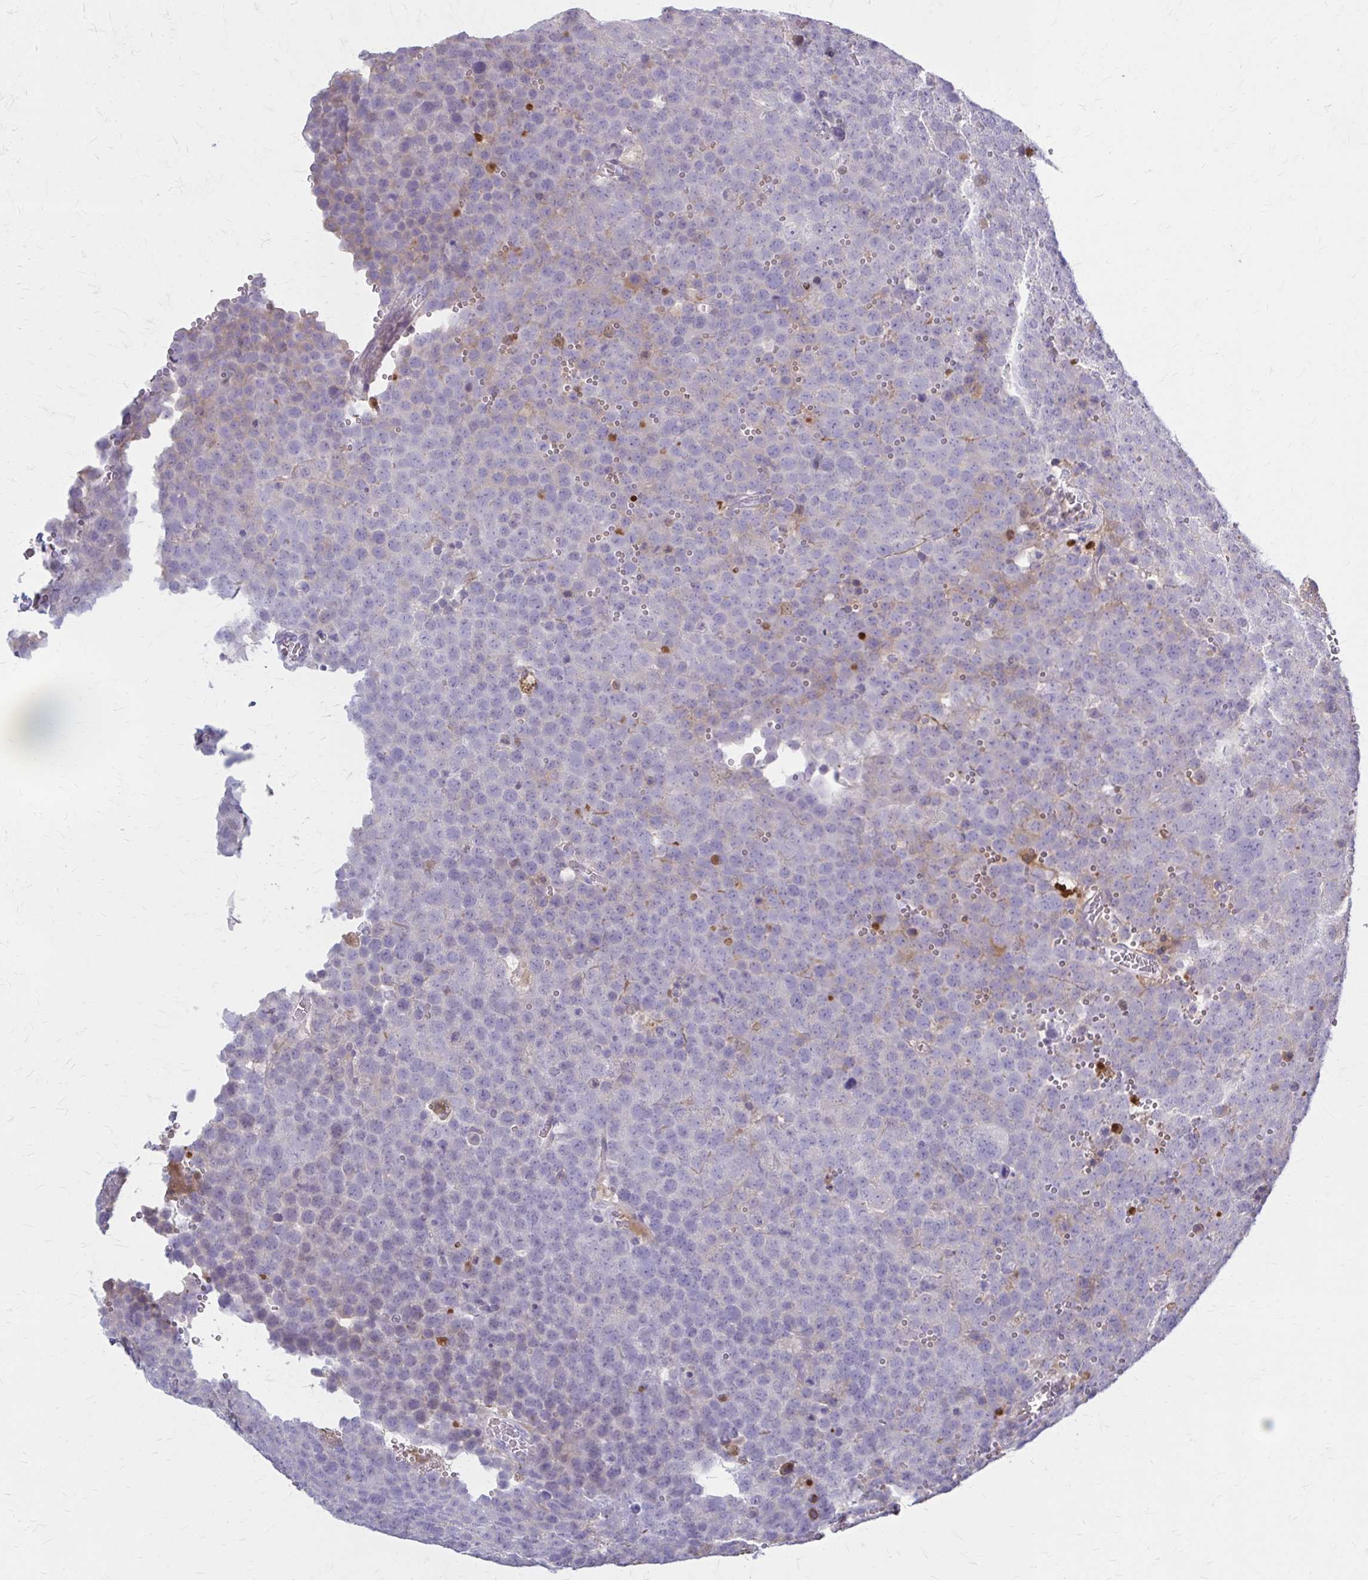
{"staining": {"intensity": "negative", "quantity": "none", "location": "none"}, "tissue": "testis cancer", "cell_type": "Tumor cells", "image_type": "cancer", "snomed": [{"axis": "morphology", "description": "Seminoma, NOS"}, {"axis": "topography", "description": "Testis"}], "caption": "This is a micrograph of immunohistochemistry (IHC) staining of testis cancer, which shows no staining in tumor cells. (DAB immunohistochemistry (IHC), high magnification).", "gene": "SERPIND1", "patient": {"sex": "male", "age": 71}}